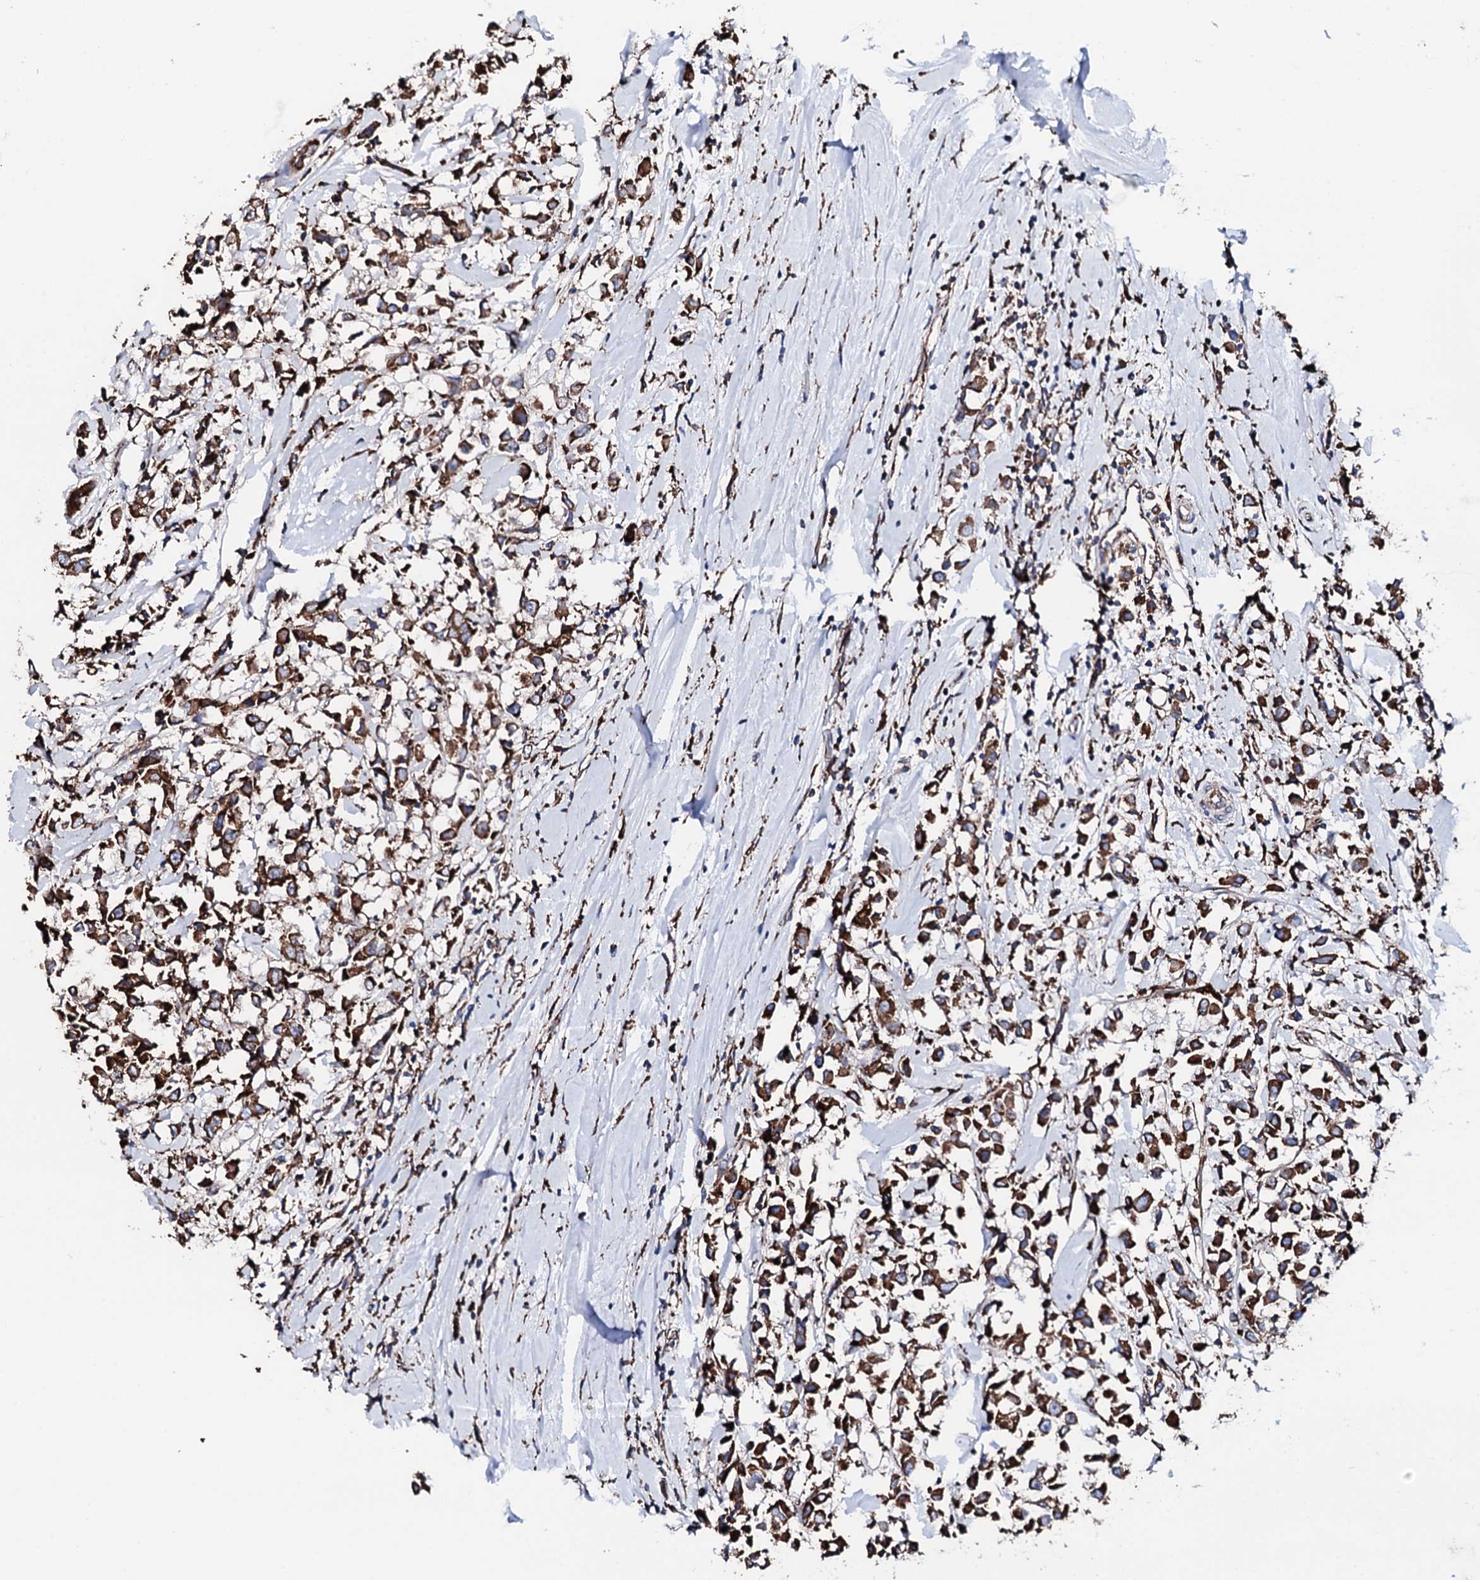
{"staining": {"intensity": "strong", "quantity": ">75%", "location": "cytoplasmic/membranous"}, "tissue": "breast cancer", "cell_type": "Tumor cells", "image_type": "cancer", "snomed": [{"axis": "morphology", "description": "Duct carcinoma"}, {"axis": "topography", "description": "Breast"}], "caption": "Brown immunohistochemical staining in human breast intraductal carcinoma exhibits strong cytoplasmic/membranous expression in approximately >75% of tumor cells. (DAB (3,3'-diaminobenzidine) IHC with brightfield microscopy, high magnification).", "gene": "AMDHD1", "patient": {"sex": "female", "age": 61}}